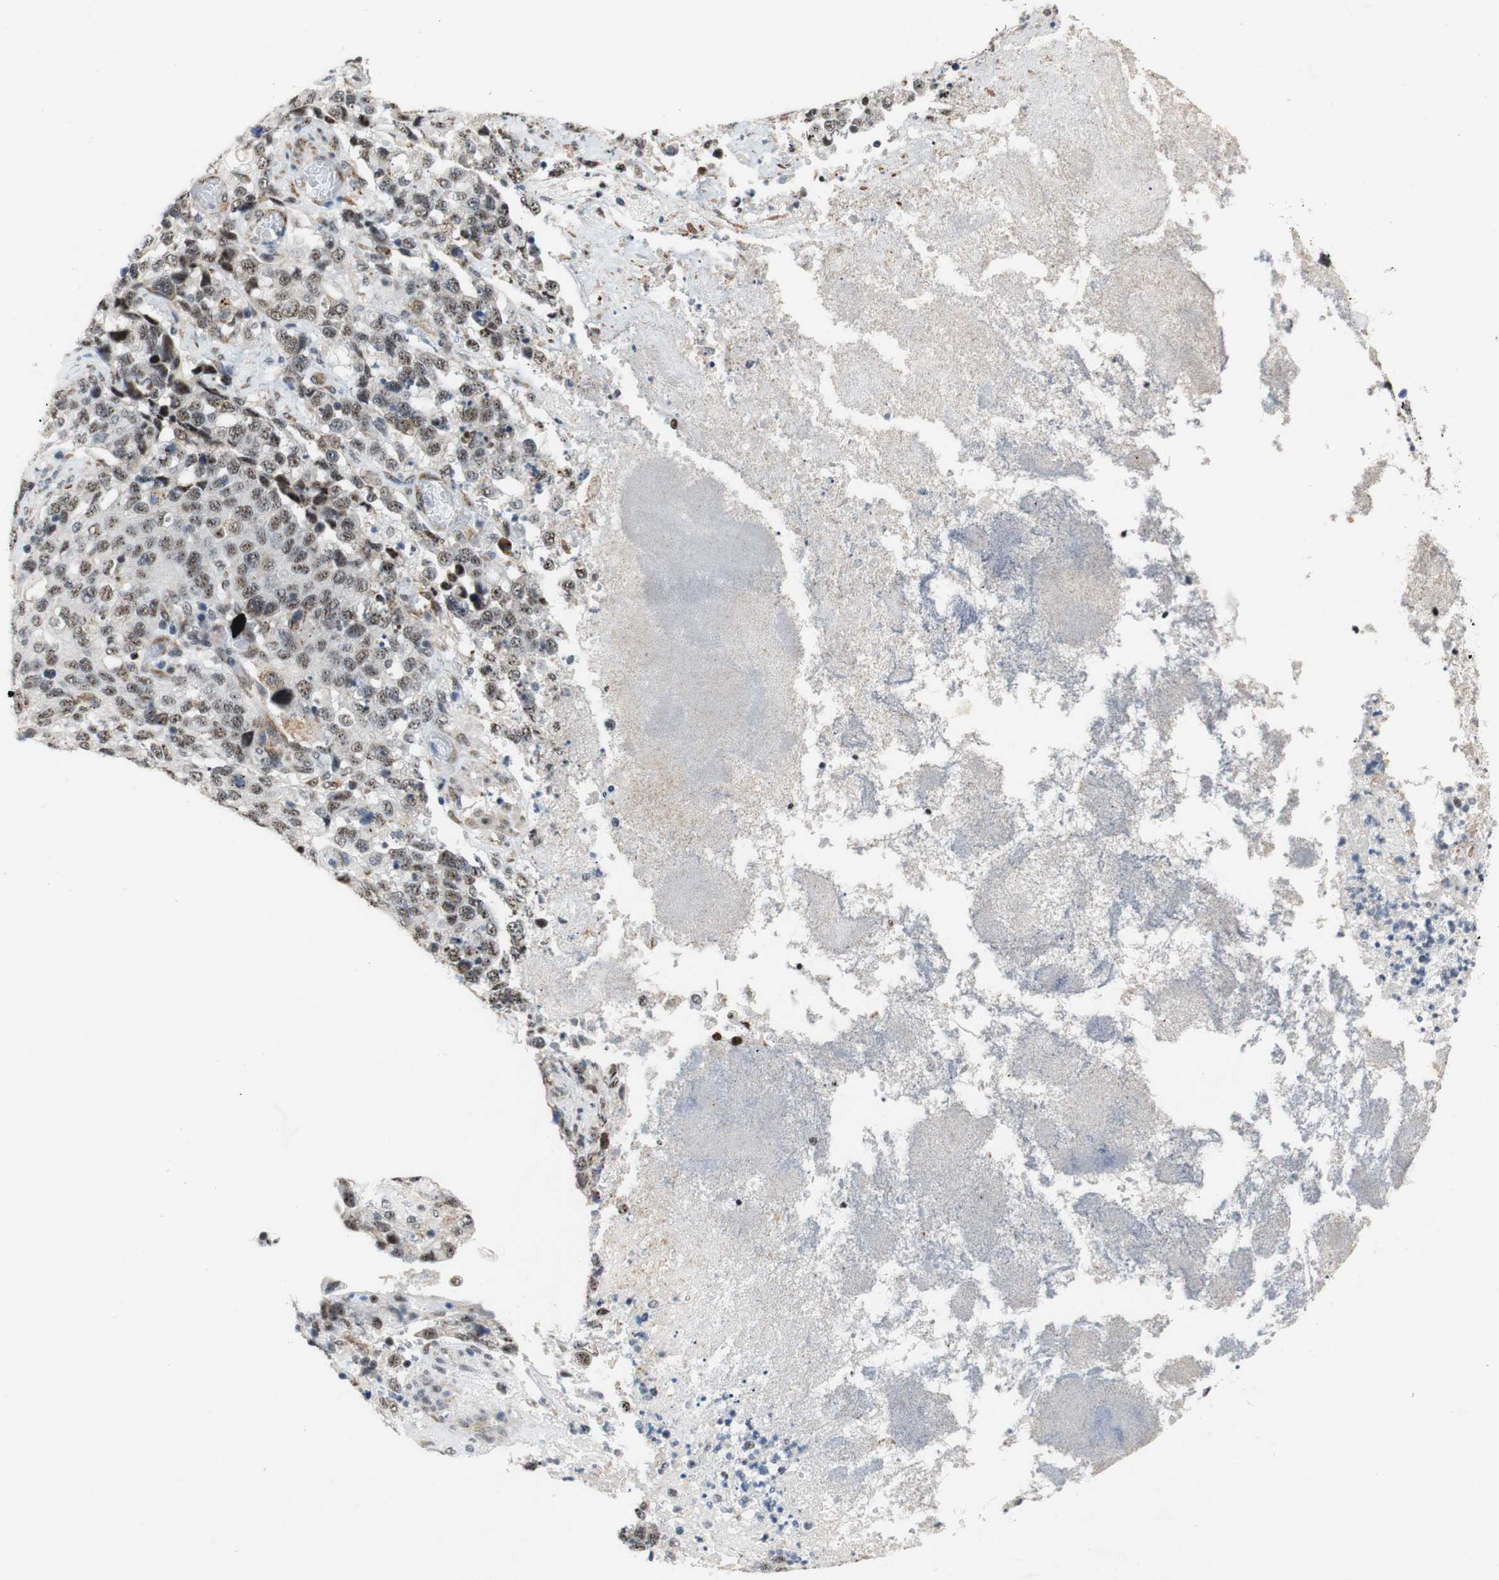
{"staining": {"intensity": "weak", "quantity": ">75%", "location": "nuclear"}, "tissue": "stomach cancer", "cell_type": "Tumor cells", "image_type": "cancer", "snomed": [{"axis": "morphology", "description": "Normal tissue, NOS"}, {"axis": "morphology", "description": "Adenocarcinoma, NOS"}, {"axis": "topography", "description": "Stomach"}], "caption": "This is an image of immunohistochemistry staining of stomach cancer, which shows weak expression in the nuclear of tumor cells.", "gene": "SAP18", "patient": {"sex": "male", "age": 48}}